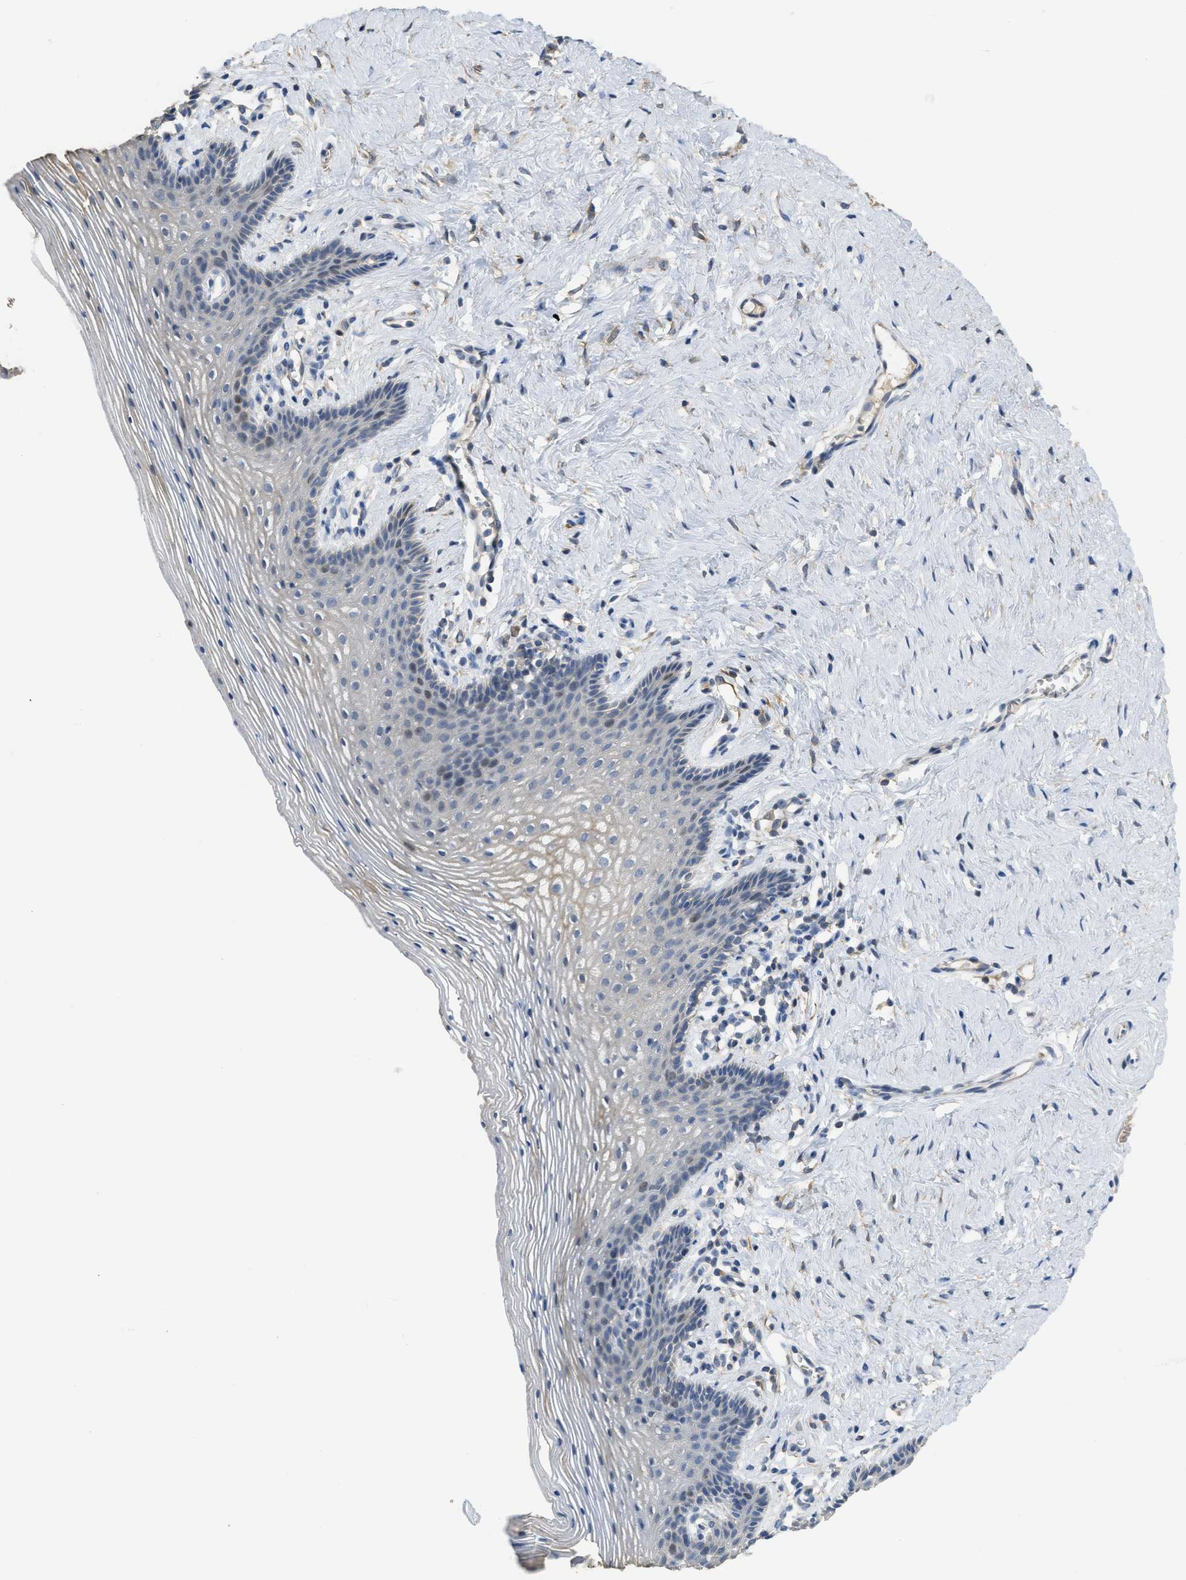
{"staining": {"intensity": "weak", "quantity": "<25%", "location": "cytoplasmic/membranous"}, "tissue": "vagina", "cell_type": "Squamous epithelial cells", "image_type": "normal", "snomed": [{"axis": "morphology", "description": "Normal tissue, NOS"}, {"axis": "topography", "description": "Vagina"}], "caption": "This is a micrograph of immunohistochemistry (IHC) staining of unremarkable vagina, which shows no staining in squamous epithelial cells. (IHC, brightfield microscopy, high magnification).", "gene": "SFXN2", "patient": {"sex": "female", "age": 32}}